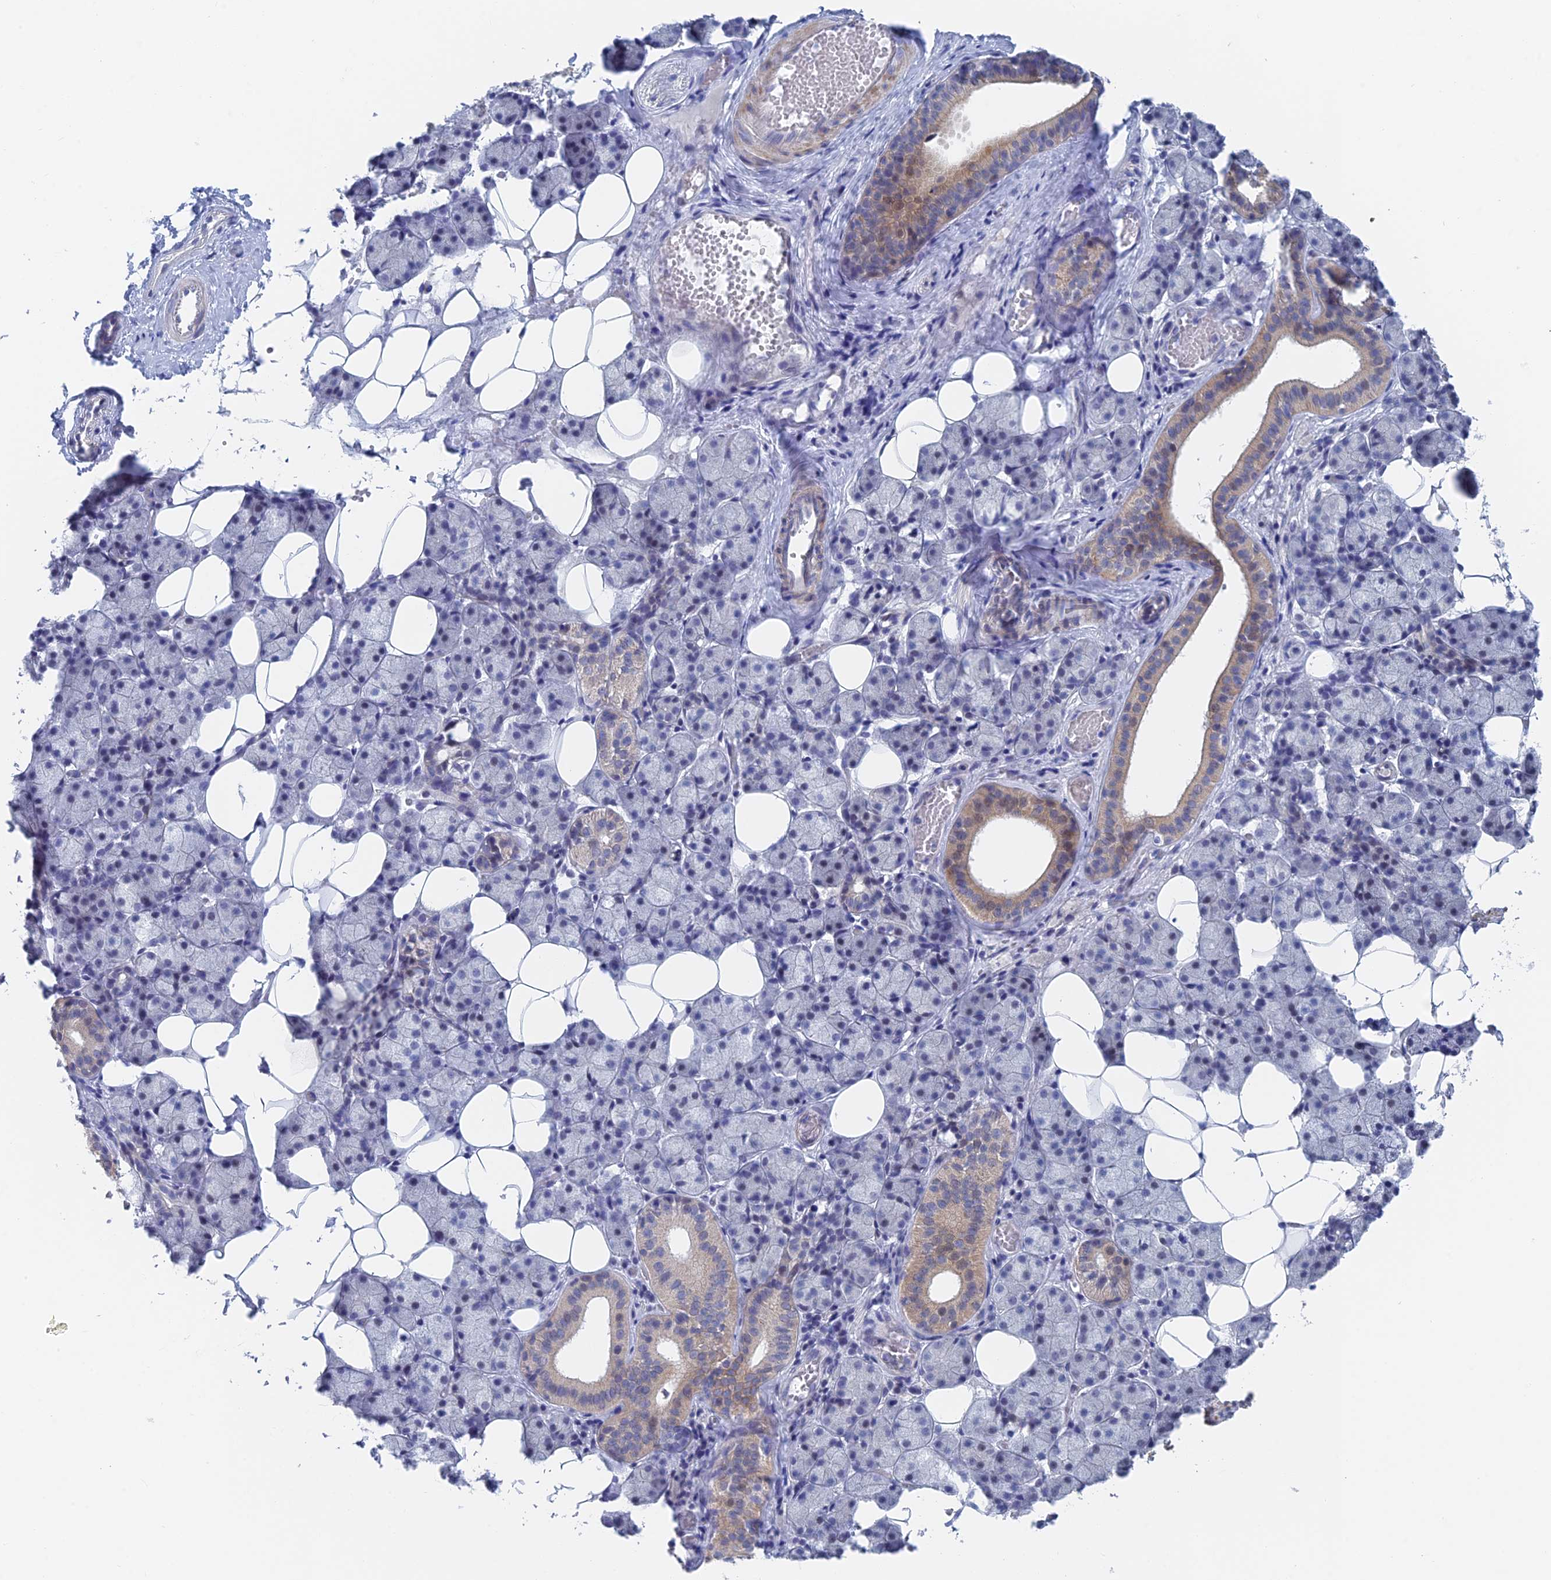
{"staining": {"intensity": "weak", "quantity": "<25%", "location": "cytoplasmic/membranous"}, "tissue": "salivary gland", "cell_type": "Glandular cells", "image_type": "normal", "snomed": [{"axis": "morphology", "description": "Normal tissue, NOS"}, {"axis": "topography", "description": "Salivary gland"}], "caption": "Histopathology image shows no significant protein staining in glandular cells of unremarkable salivary gland. The staining was performed using DAB (3,3'-diaminobenzidine) to visualize the protein expression in brown, while the nuclei were stained in blue with hematoxylin (Magnification: 20x).", "gene": "GMNC", "patient": {"sex": "female", "age": 33}}